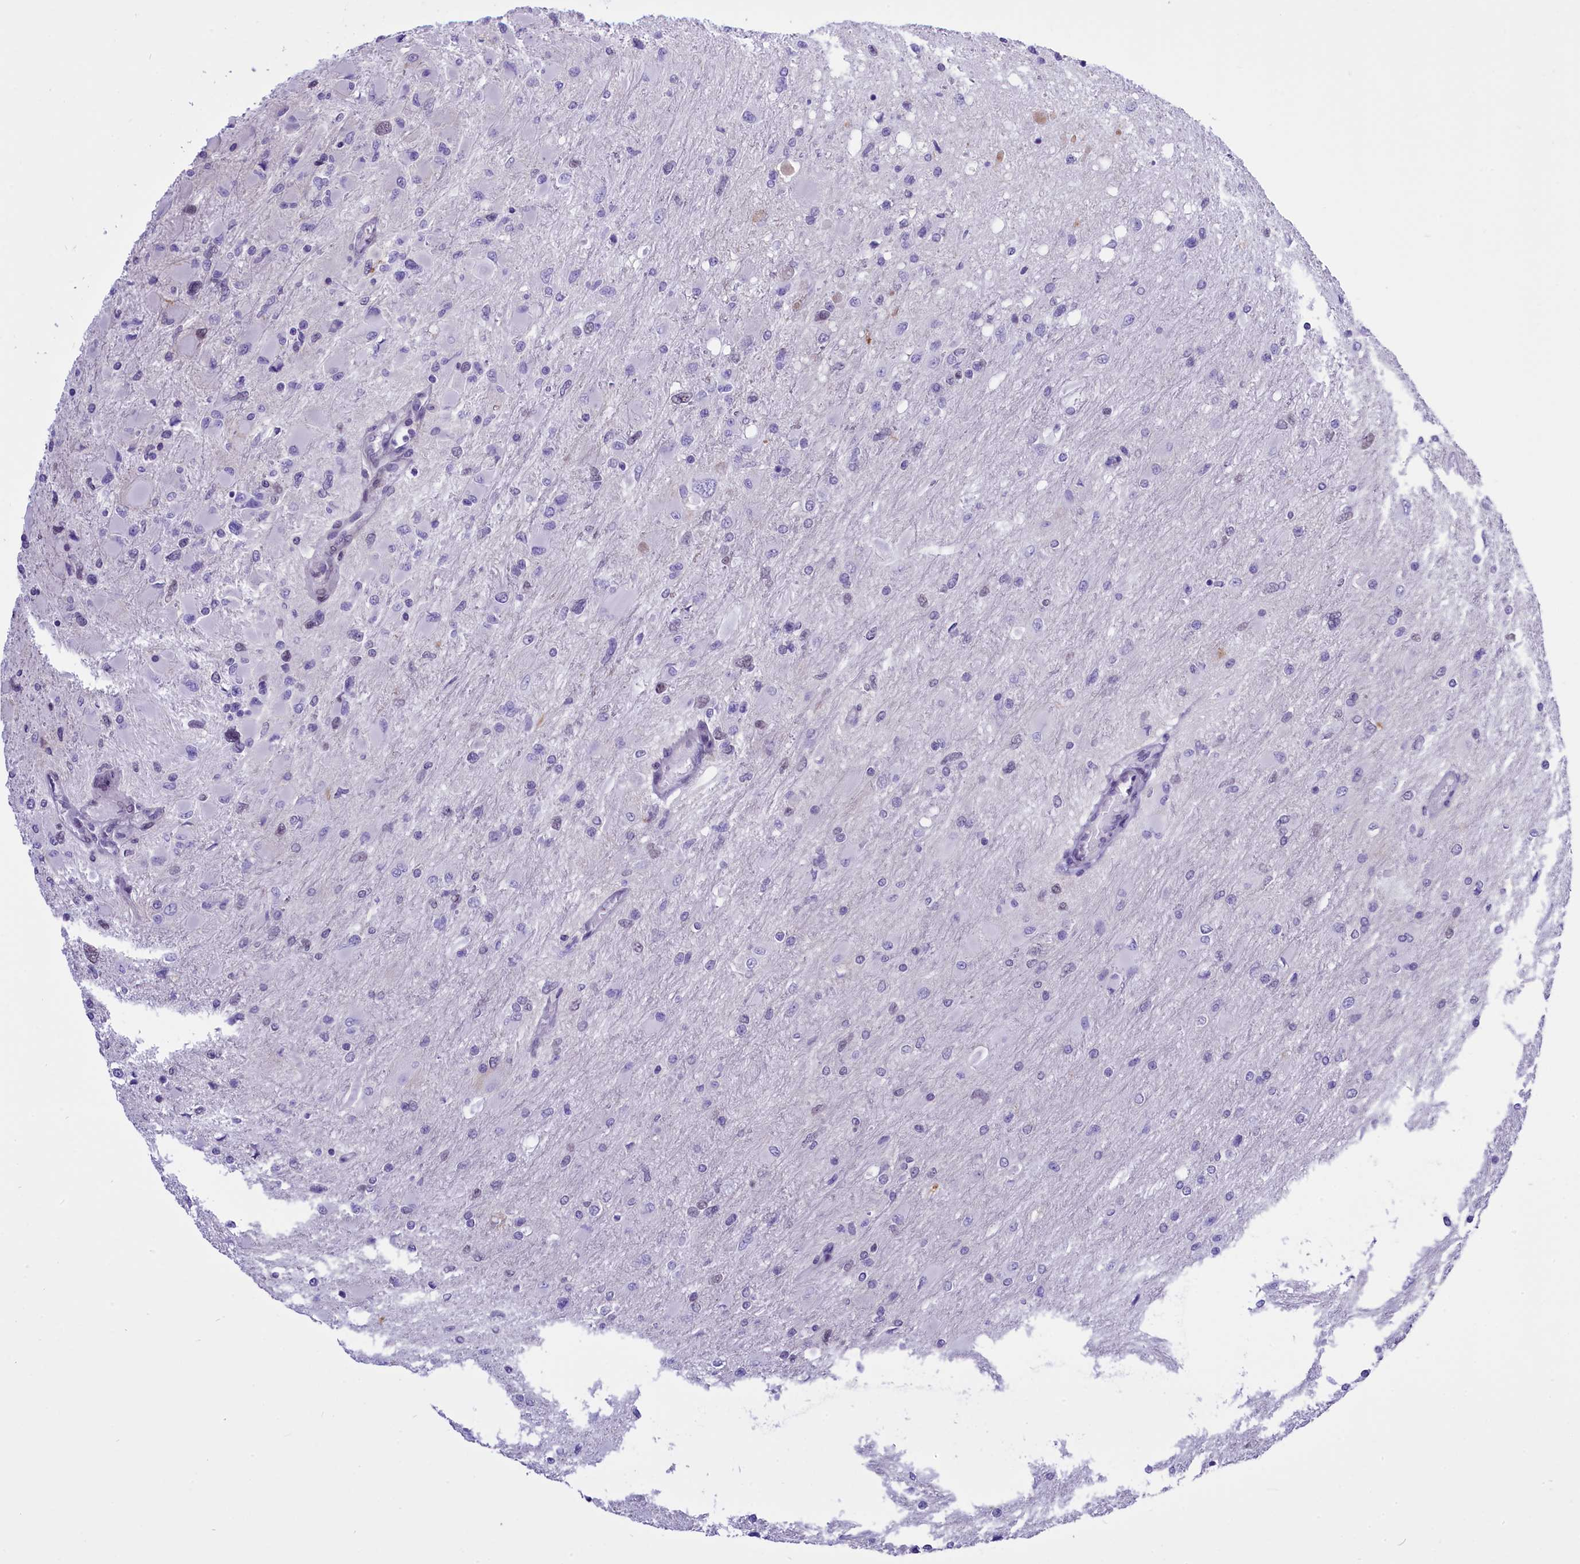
{"staining": {"intensity": "negative", "quantity": "none", "location": "none"}, "tissue": "glioma", "cell_type": "Tumor cells", "image_type": "cancer", "snomed": [{"axis": "morphology", "description": "Glioma, malignant, High grade"}, {"axis": "topography", "description": "Cerebral cortex"}], "caption": "Tumor cells are negative for protein expression in human malignant glioma (high-grade). Brightfield microscopy of immunohistochemistry stained with DAB (brown) and hematoxylin (blue), captured at high magnification.", "gene": "RPS6KB1", "patient": {"sex": "female", "age": 36}}